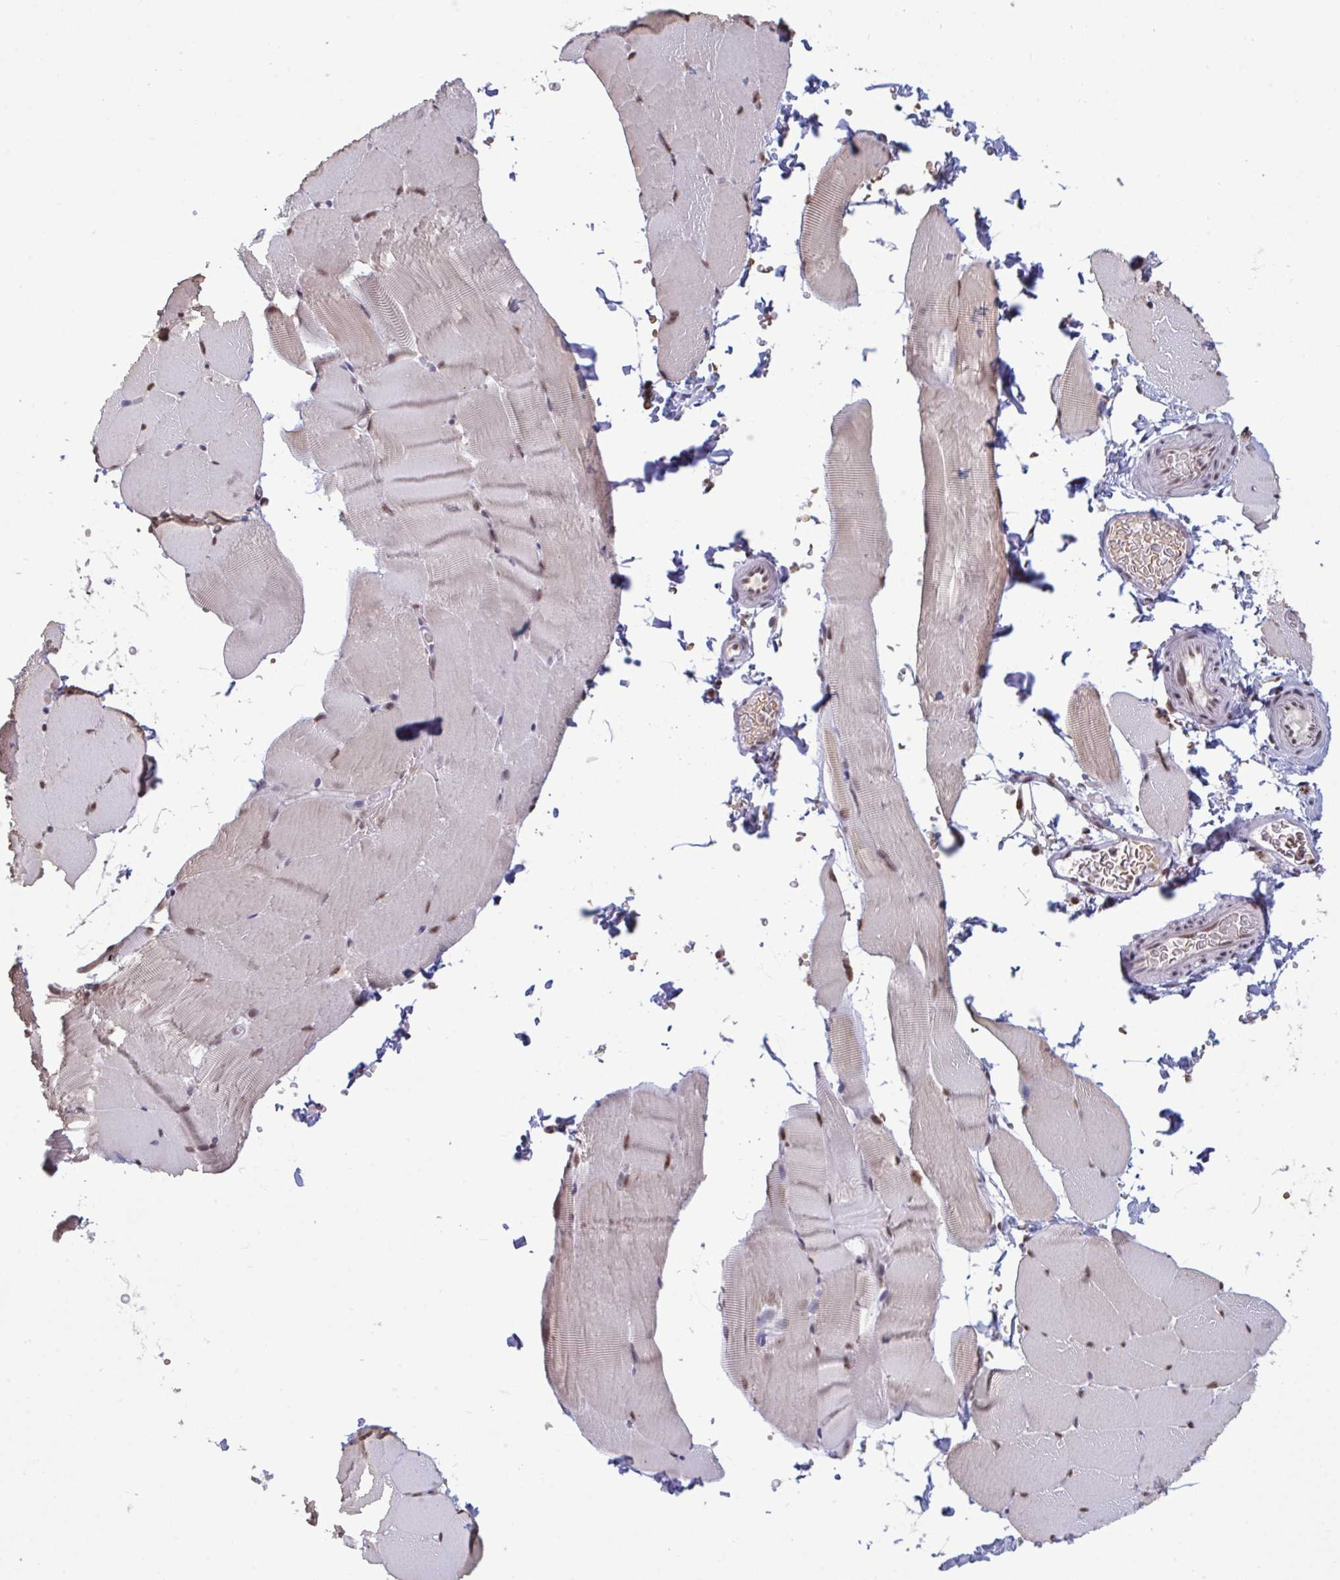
{"staining": {"intensity": "moderate", "quantity": "<25%", "location": "nuclear"}, "tissue": "skeletal muscle", "cell_type": "Myocytes", "image_type": "normal", "snomed": [{"axis": "morphology", "description": "Normal tissue, NOS"}, {"axis": "topography", "description": "Skeletal muscle"}], "caption": "Immunohistochemistry photomicrograph of unremarkable skeletal muscle: skeletal muscle stained using immunohistochemistry reveals low levels of moderate protein expression localized specifically in the nuclear of myocytes, appearing as a nuclear brown color.", "gene": "PUF60", "patient": {"sex": "female", "age": 37}}